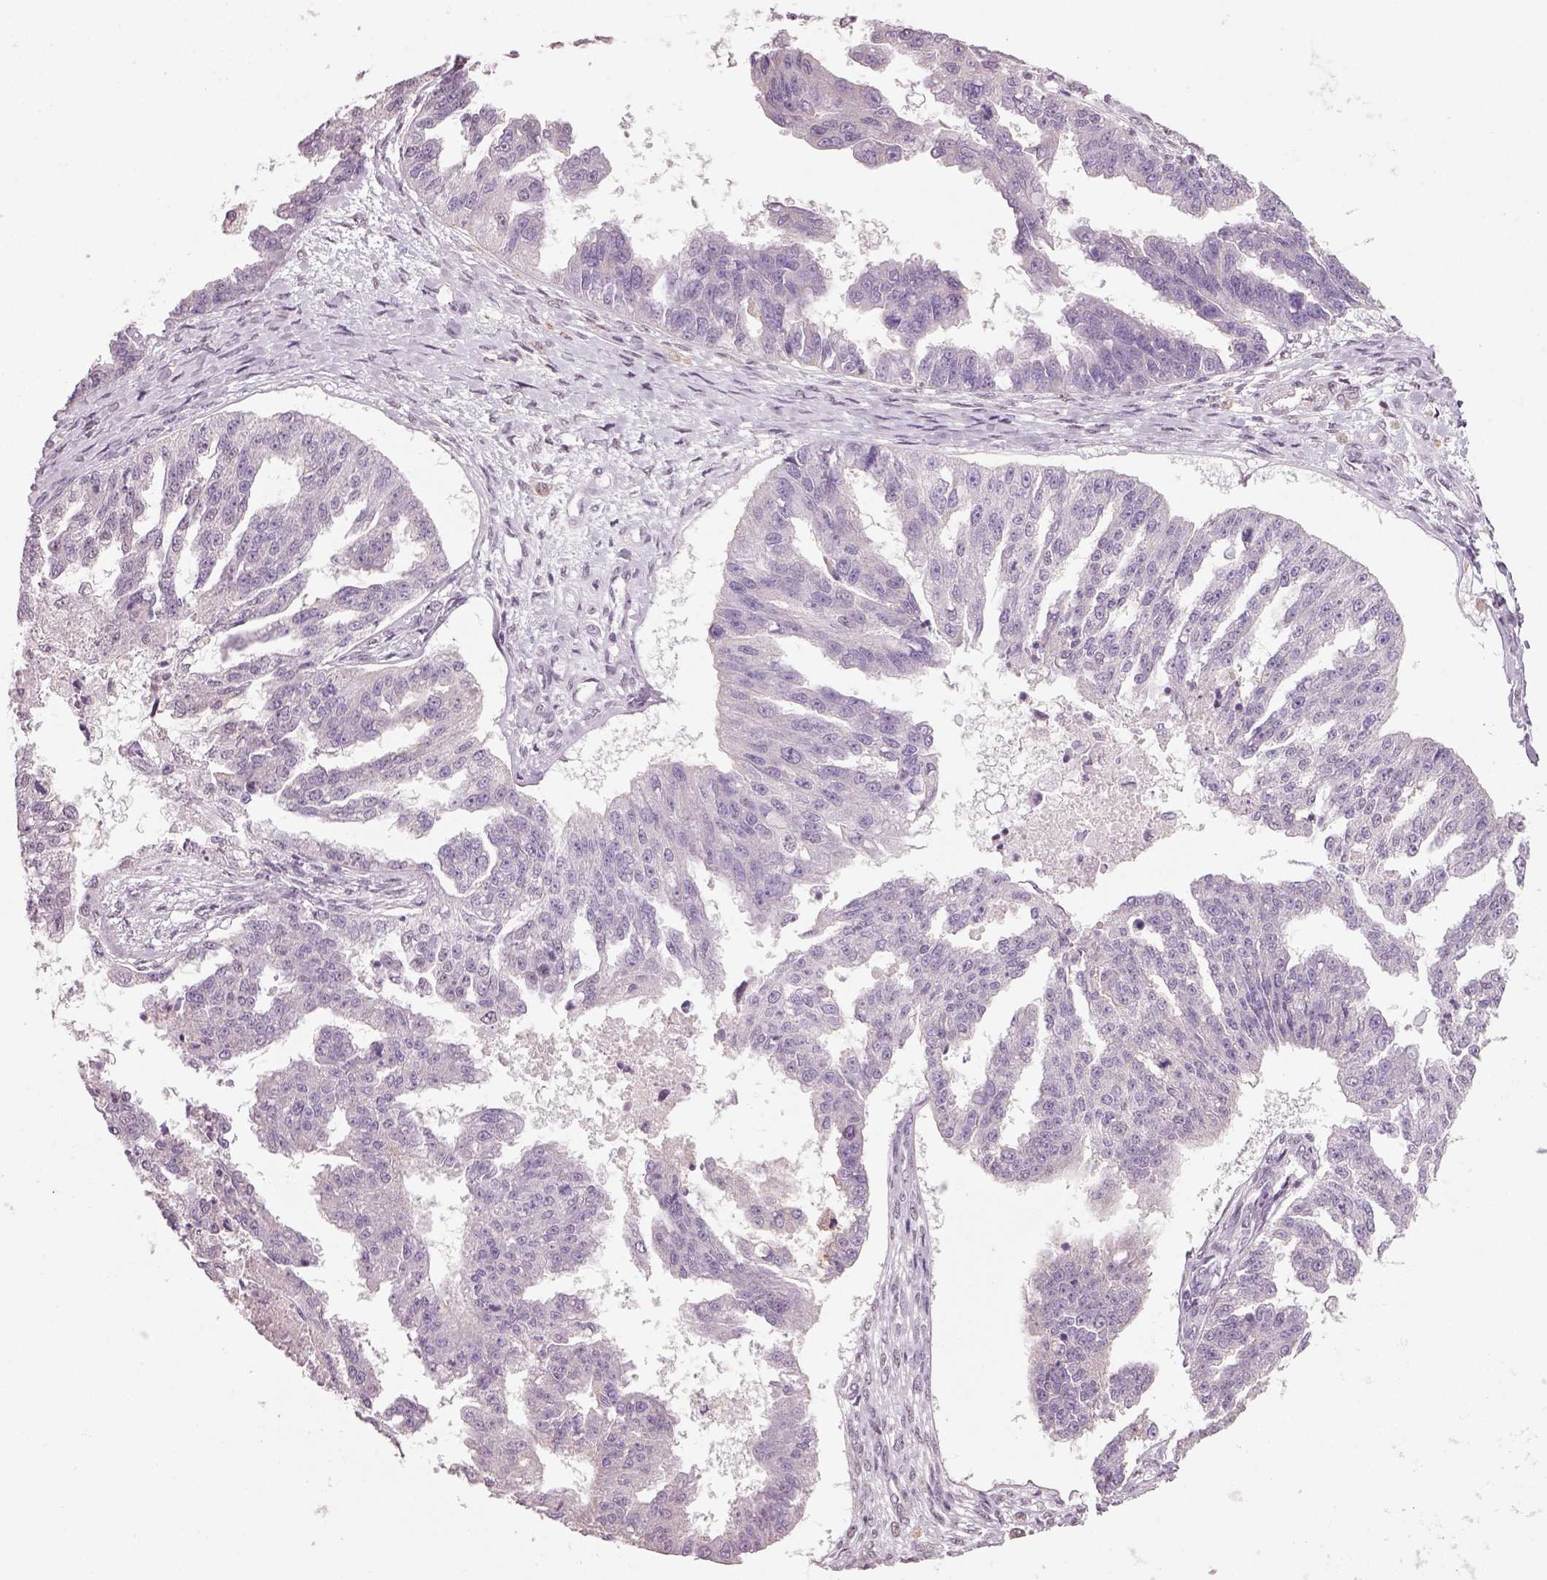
{"staining": {"intensity": "negative", "quantity": "none", "location": "none"}, "tissue": "ovarian cancer", "cell_type": "Tumor cells", "image_type": "cancer", "snomed": [{"axis": "morphology", "description": "Cystadenocarcinoma, serous, NOS"}, {"axis": "topography", "description": "Ovary"}], "caption": "This is an immunohistochemistry (IHC) histopathology image of serous cystadenocarcinoma (ovarian). There is no staining in tumor cells.", "gene": "NAT8", "patient": {"sex": "female", "age": 58}}